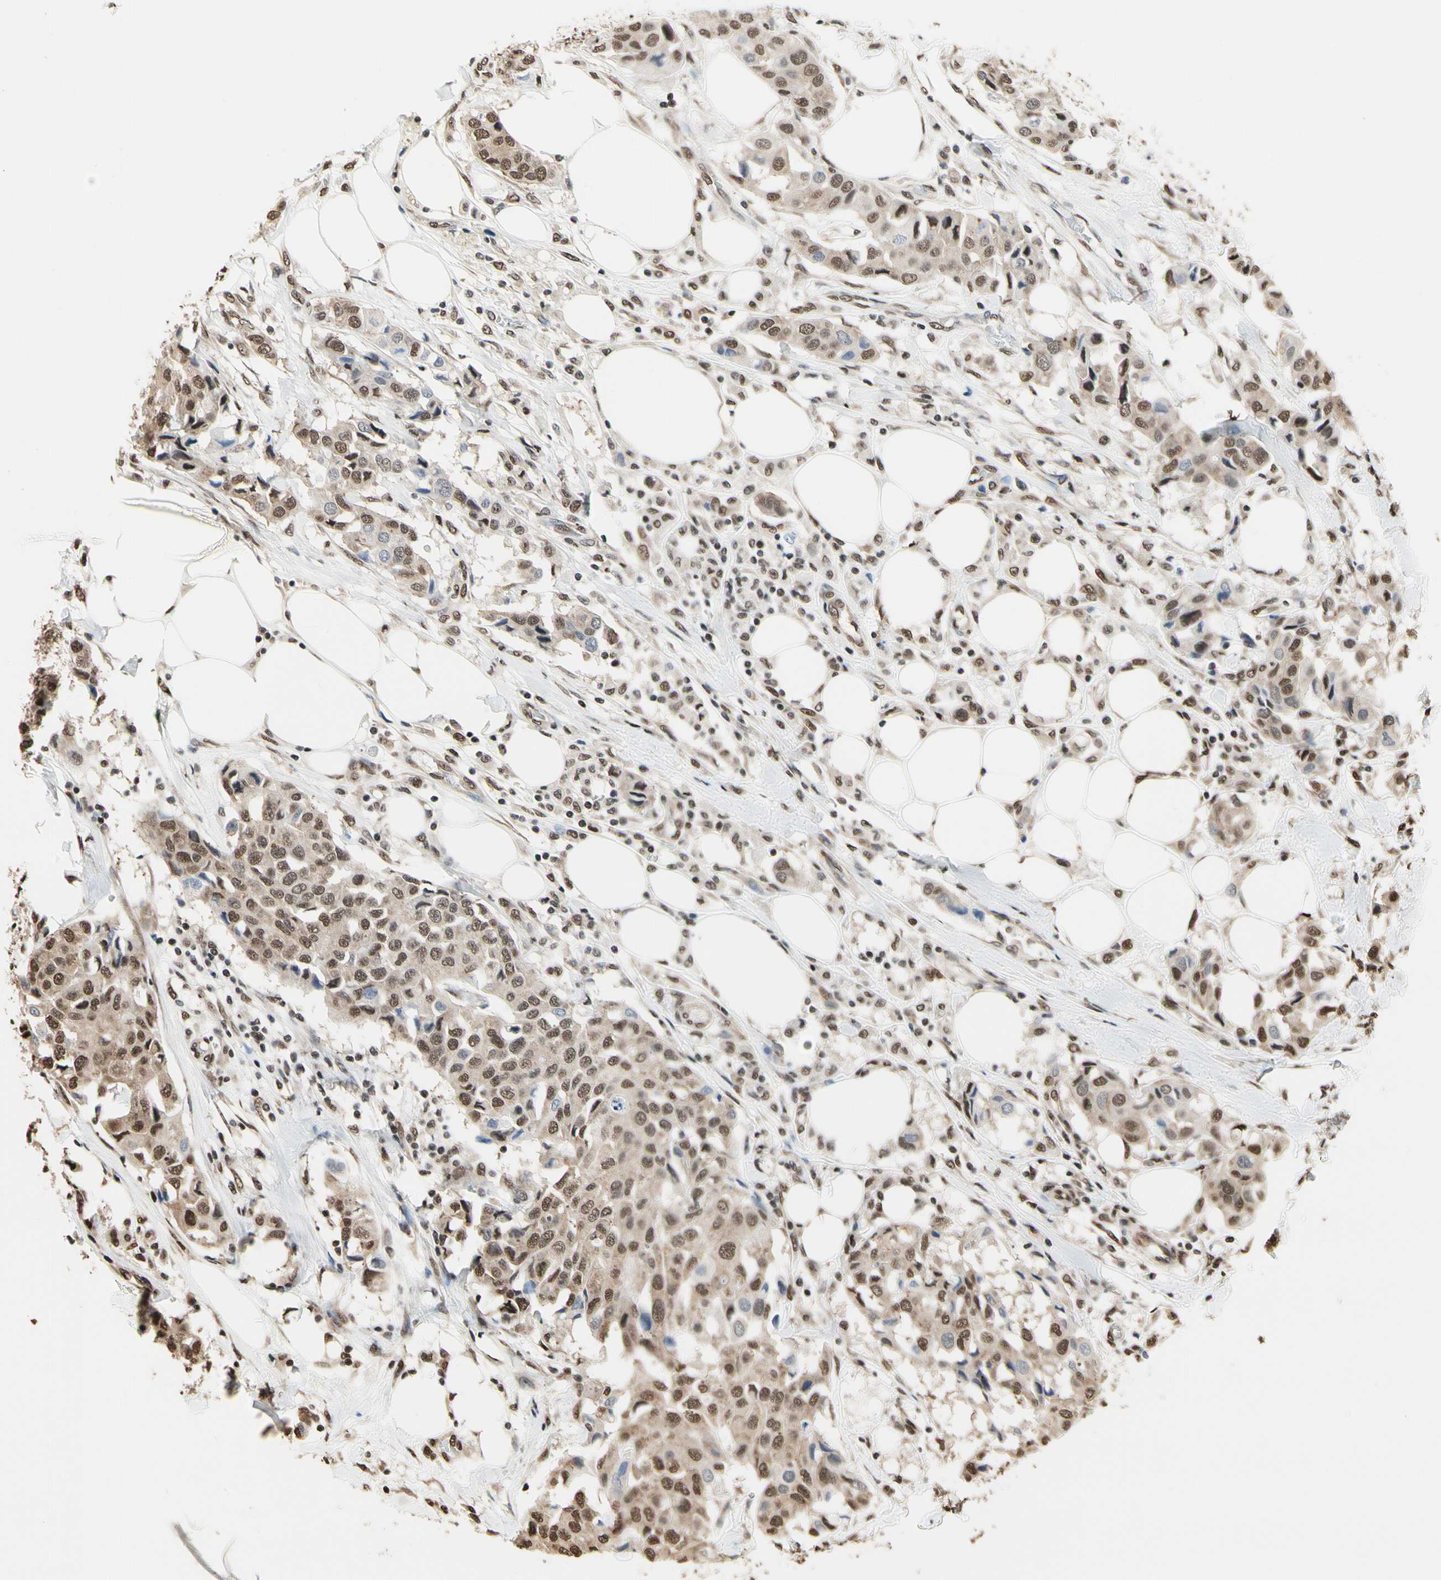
{"staining": {"intensity": "moderate", "quantity": ">75%", "location": "nuclear"}, "tissue": "breast cancer", "cell_type": "Tumor cells", "image_type": "cancer", "snomed": [{"axis": "morphology", "description": "Duct carcinoma"}, {"axis": "topography", "description": "Breast"}], "caption": "There is medium levels of moderate nuclear expression in tumor cells of breast infiltrating ductal carcinoma, as demonstrated by immunohistochemical staining (brown color).", "gene": "HNRNPK", "patient": {"sex": "female", "age": 80}}